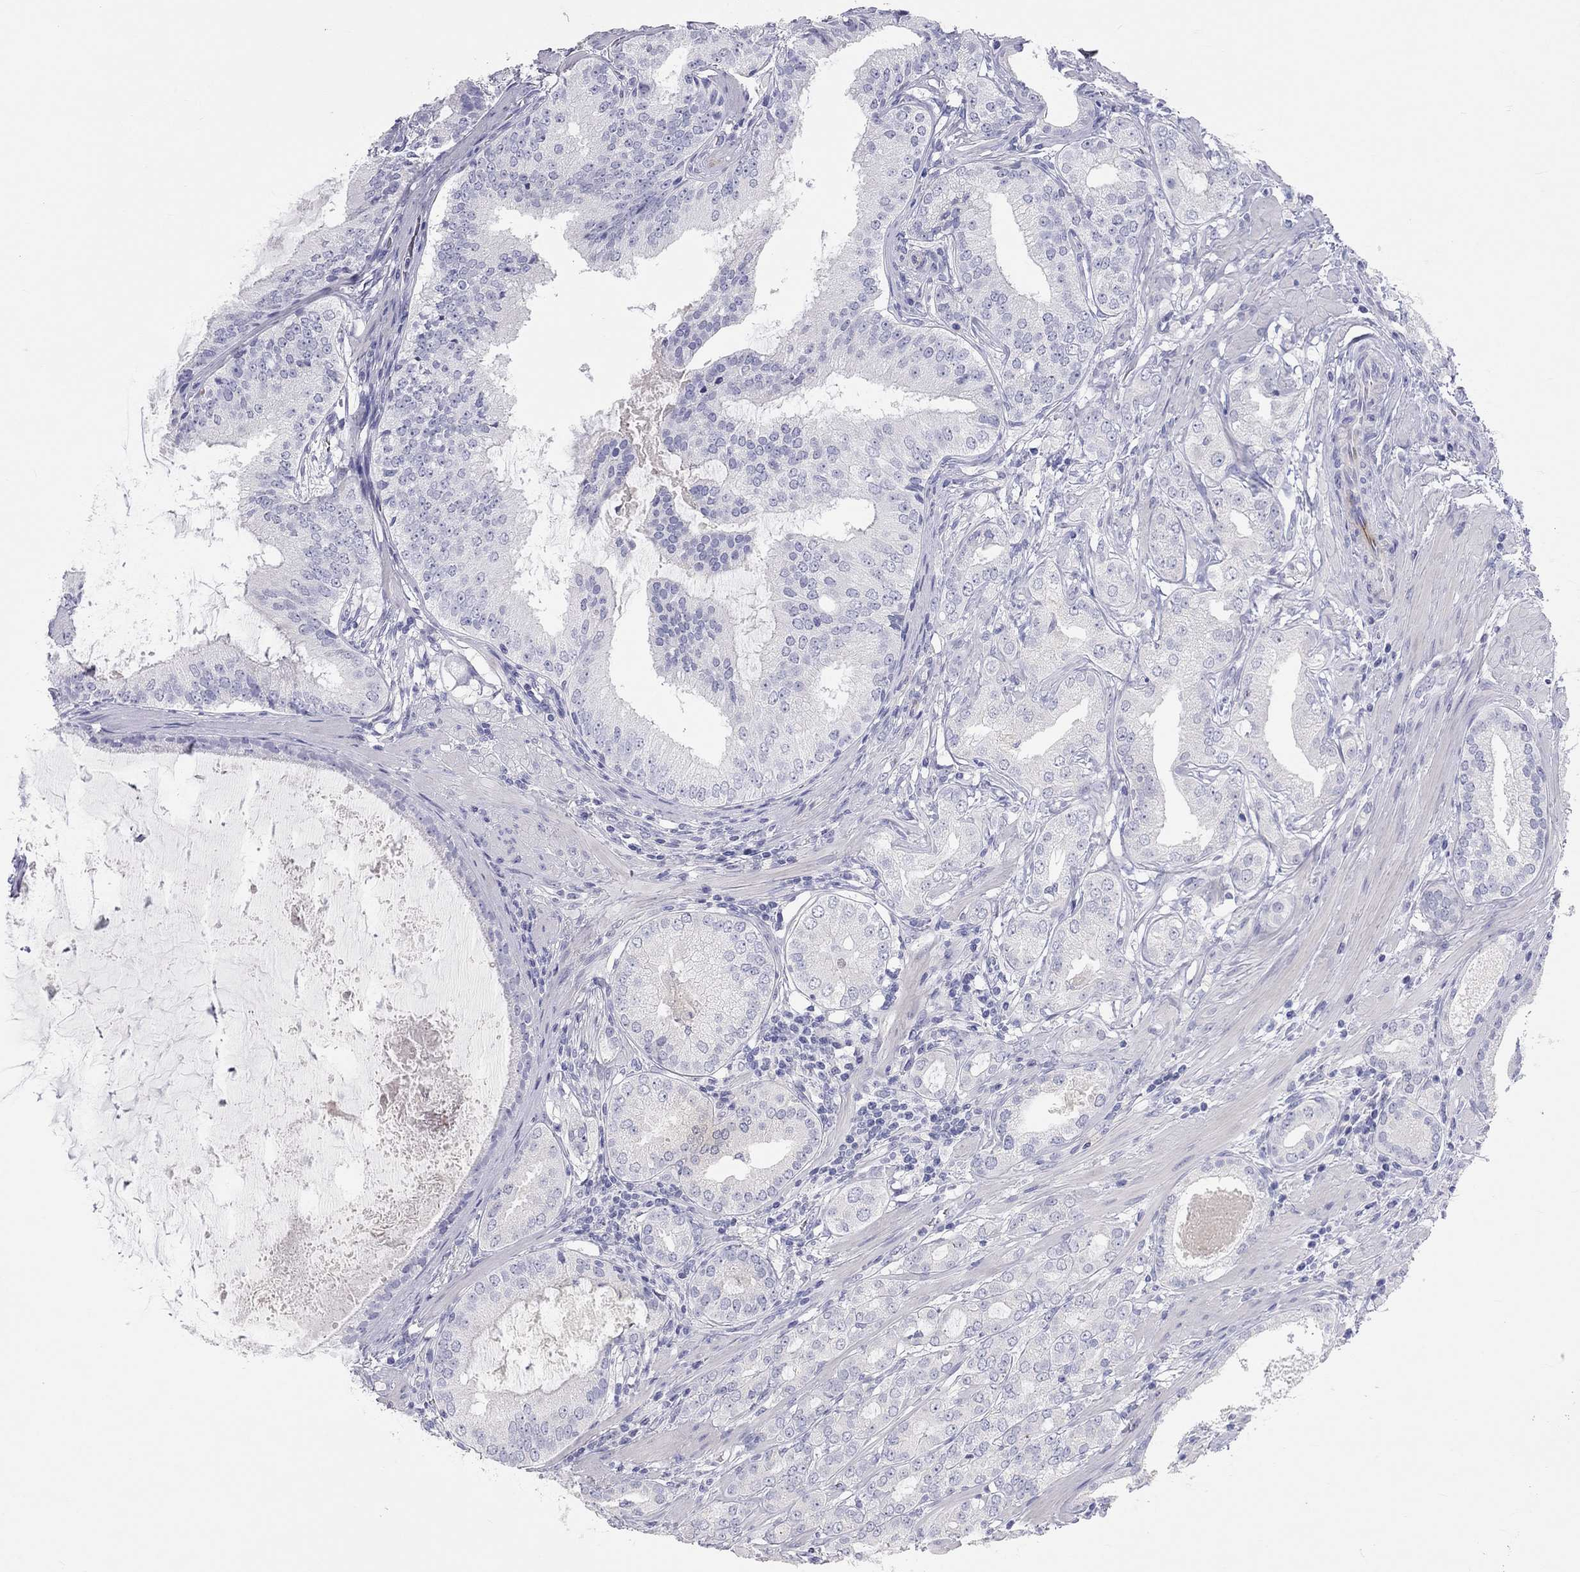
{"staining": {"intensity": "negative", "quantity": "none", "location": "none"}, "tissue": "prostate cancer", "cell_type": "Tumor cells", "image_type": "cancer", "snomed": [{"axis": "morphology", "description": "Adenocarcinoma, High grade"}, {"axis": "topography", "description": "Prostate and seminal vesicle, NOS"}], "caption": "Immunohistochemistry photomicrograph of human adenocarcinoma (high-grade) (prostate) stained for a protein (brown), which displays no positivity in tumor cells.", "gene": "PCDHGC5", "patient": {"sex": "male", "age": 62}}